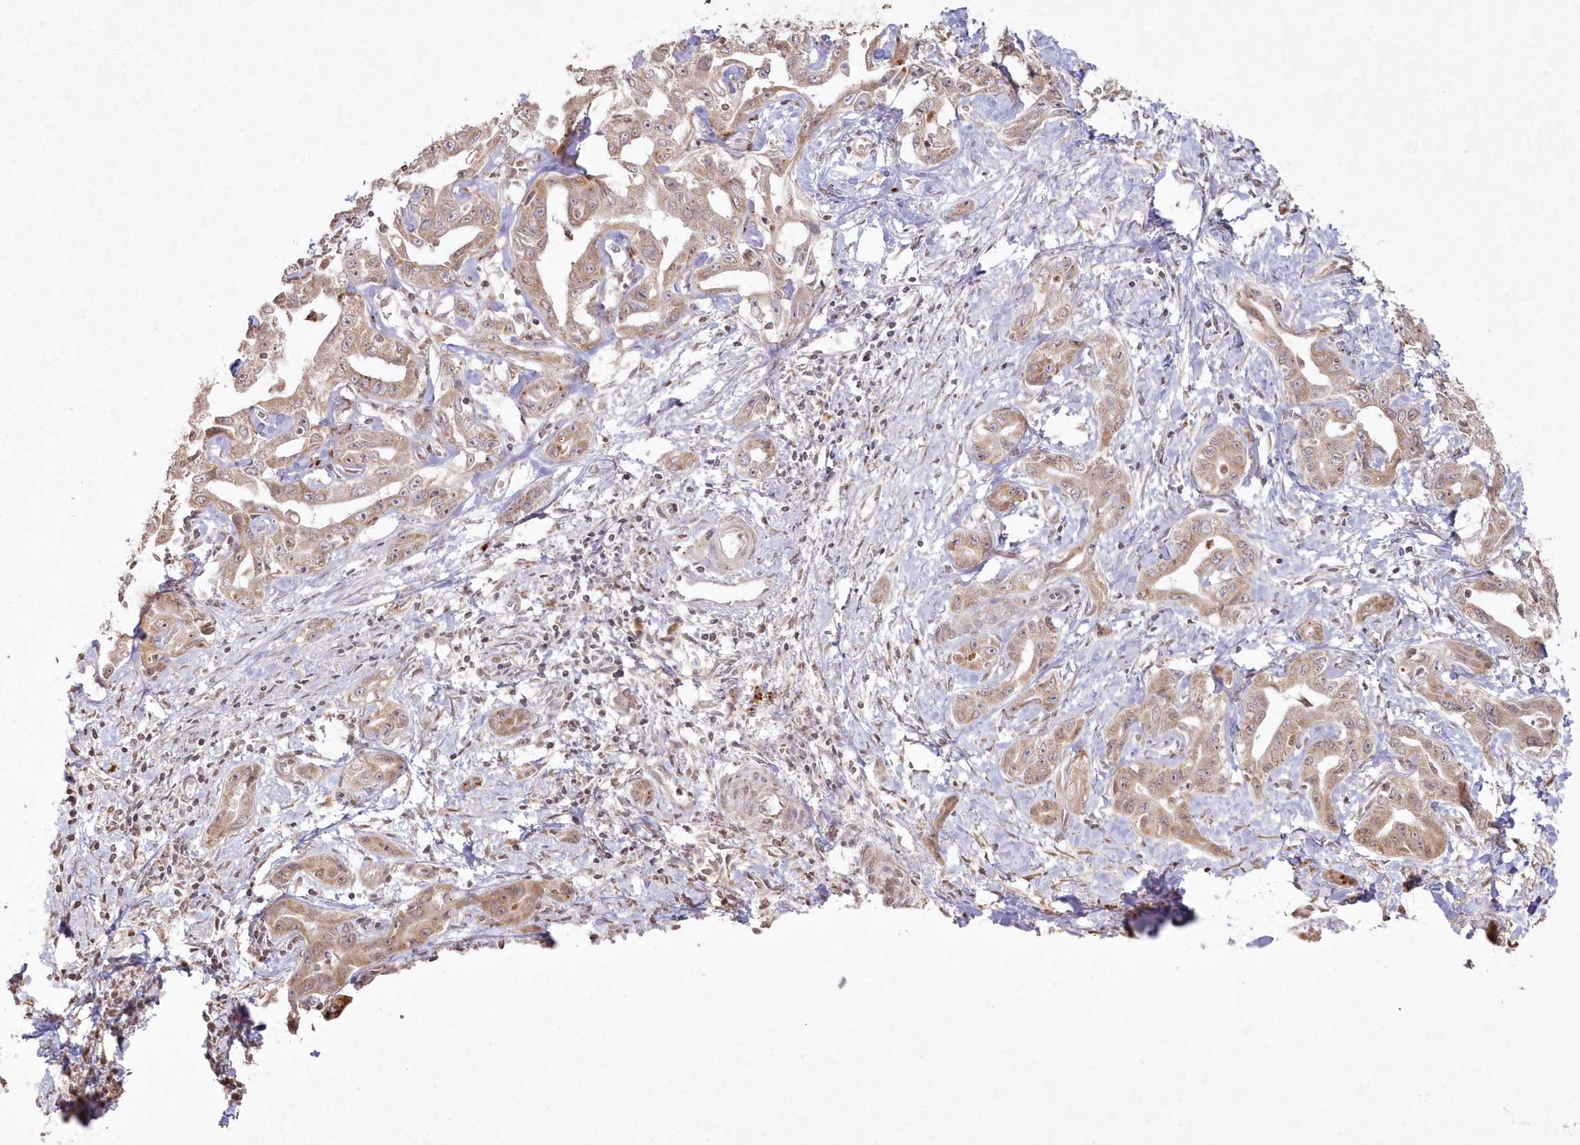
{"staining": {"intensity": "weak", "quantity": ">75%", "location": "cytoplasmic/membranous"}, "tissue": "liver cancer", "cell_type": "Tumor cells", "image_type": "cancer", "snomed": [{"axis": "morphology", "description": "Cholangiocarcinoma"}, {"axis": "topography", "description": "Liver"}], "caption": "The immunohistochemical stain shows weak cytoplasmic/membranous staining in tumor cells of cholangiocarcinoma (liver) tissue. (IHC, brightfield microscopy, high magnification).", "gene": "ARSB", "patient": {"sex": "male", "age": 59}}